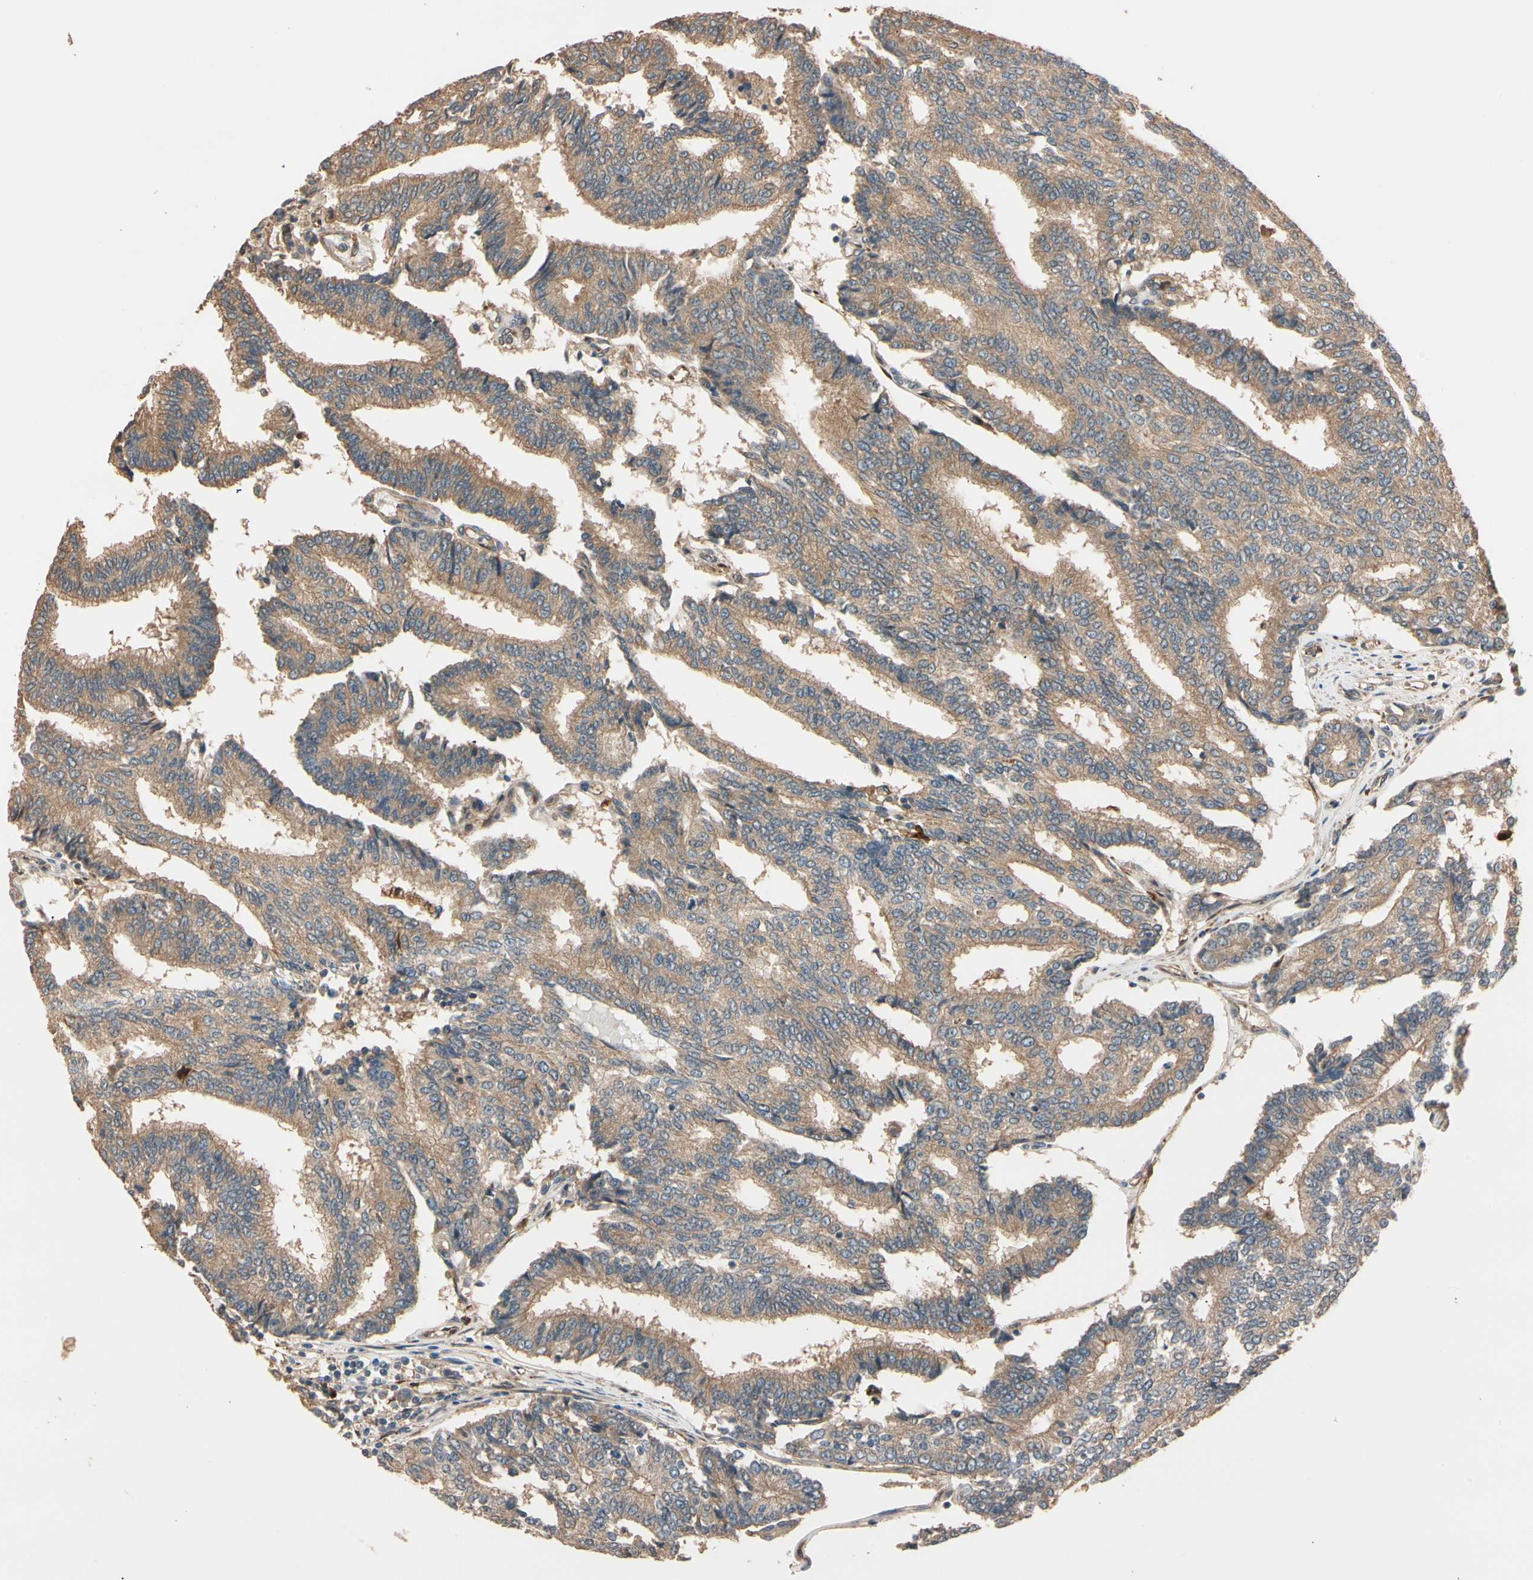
{"staining": {"intensity": "moderate", "quantity": ">75%", "location": "cytoplasmic/membranous"}, "tissue": "prostate cancer", "cell_type": "Tumor cells", "image_type": "cancer", "snomed": [{"axis": "morphology", "description": "Adenocarcinoma, High grade"}, {"axis": "topography", "description": "Prostate"}], "caption": "Immunohistochemistry image of prostate cancer stained for a protein (brown), which displays medium levels of moderate cytoplasmic/membranous staining in about >75% of tumor cells.", "gene": "MGRN1", "patient": {"sex": "male", "age": 55}}